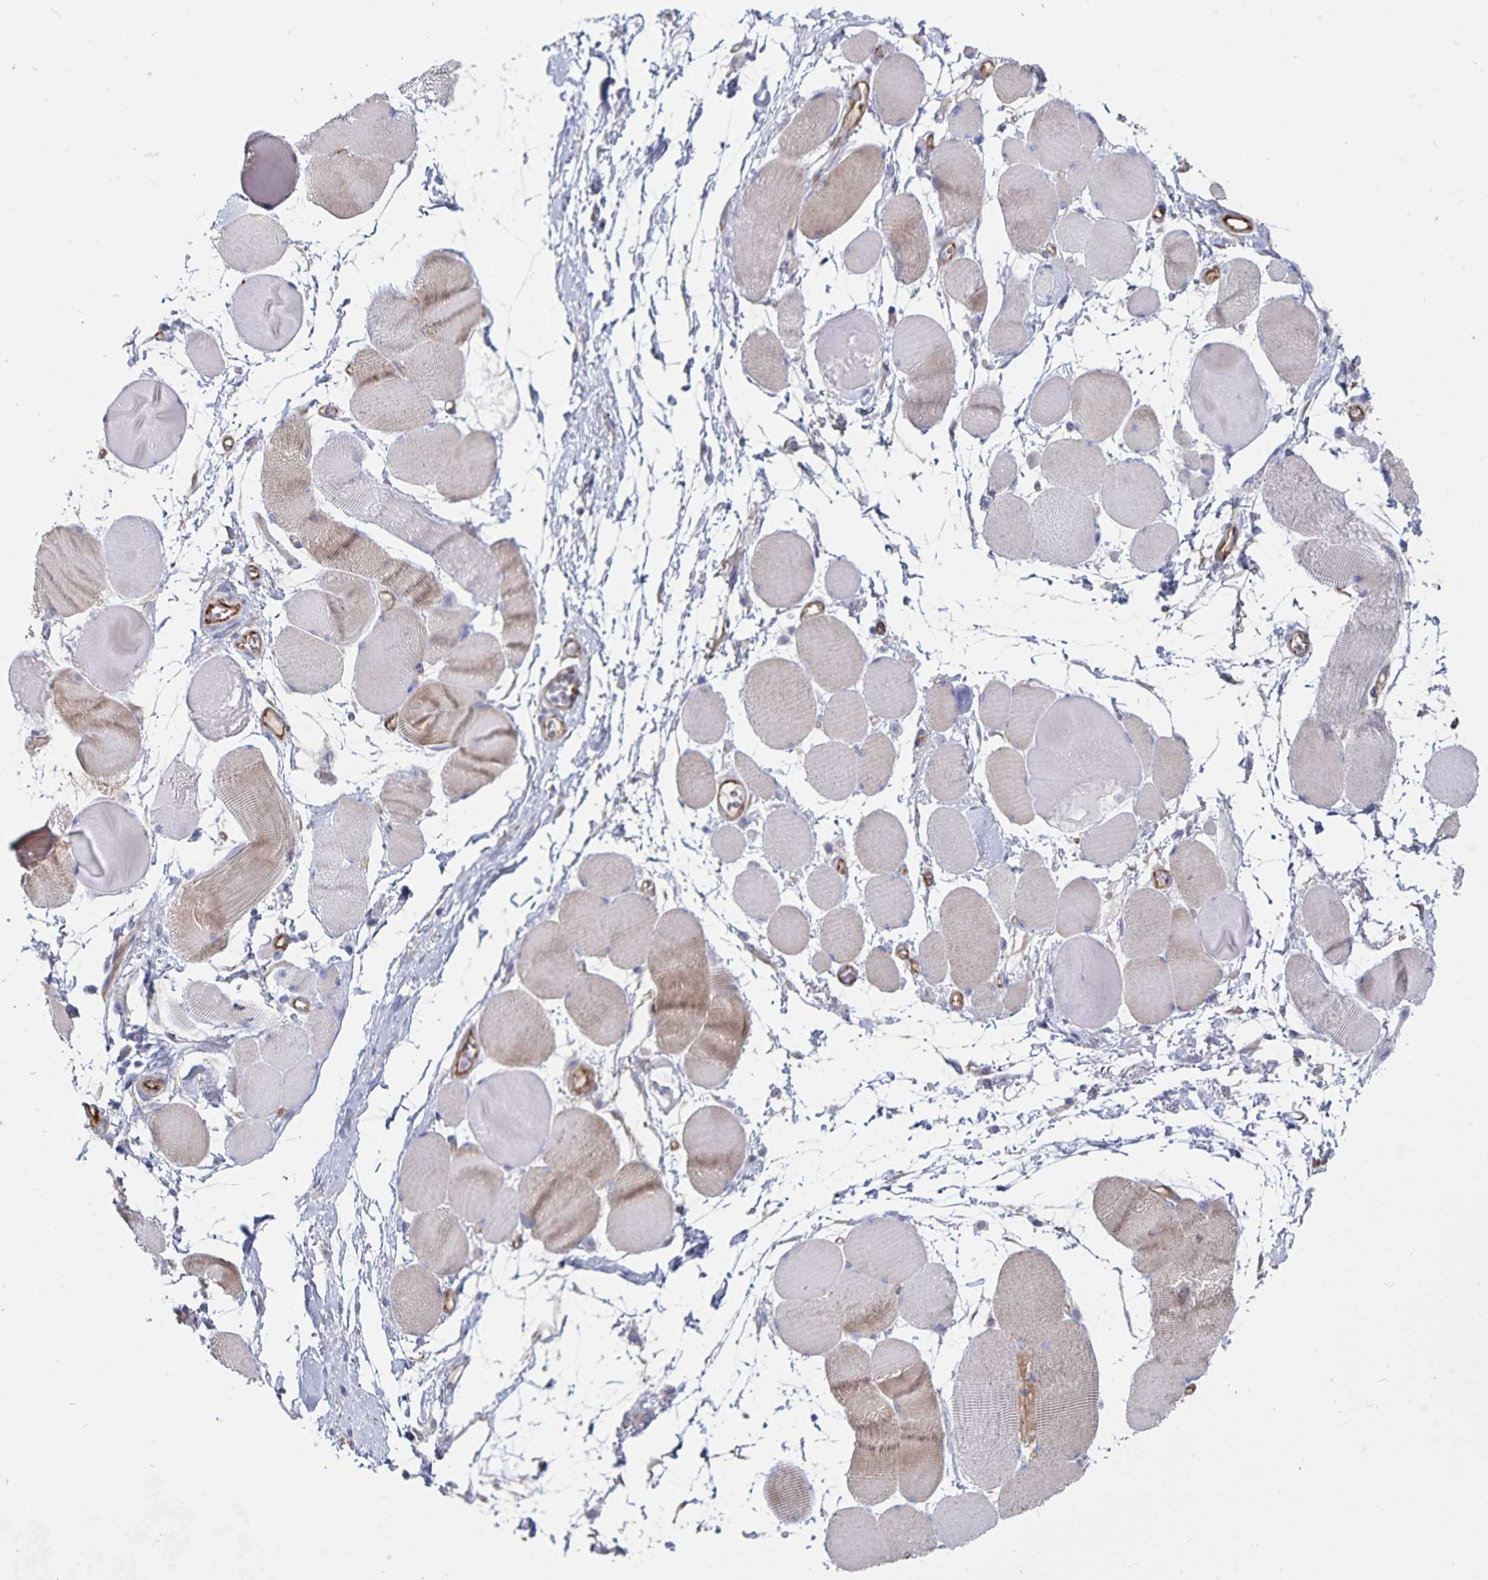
{"staining": {"intensity": "moderate", "quantity": "25%-75%", "location": "cytoplasmic/membranous"}, "tissue": "skeletal muscle", "cell_type": "Myocytes", "image_type": "normal", "snomed": [{"axis": "morphology", "description": "Normal tissue, NOS"}, {"axis": "topography", "description": "Skeletal muscle"}], "caption": "The histopathology image shows staining of unremarkable skeletal muscle, revealing moderate cytoplasmic/membranous protein staining (brown color) within myocytes.", "gene": "SSTR1", "patient": {"sex": "female", "age": 75}}